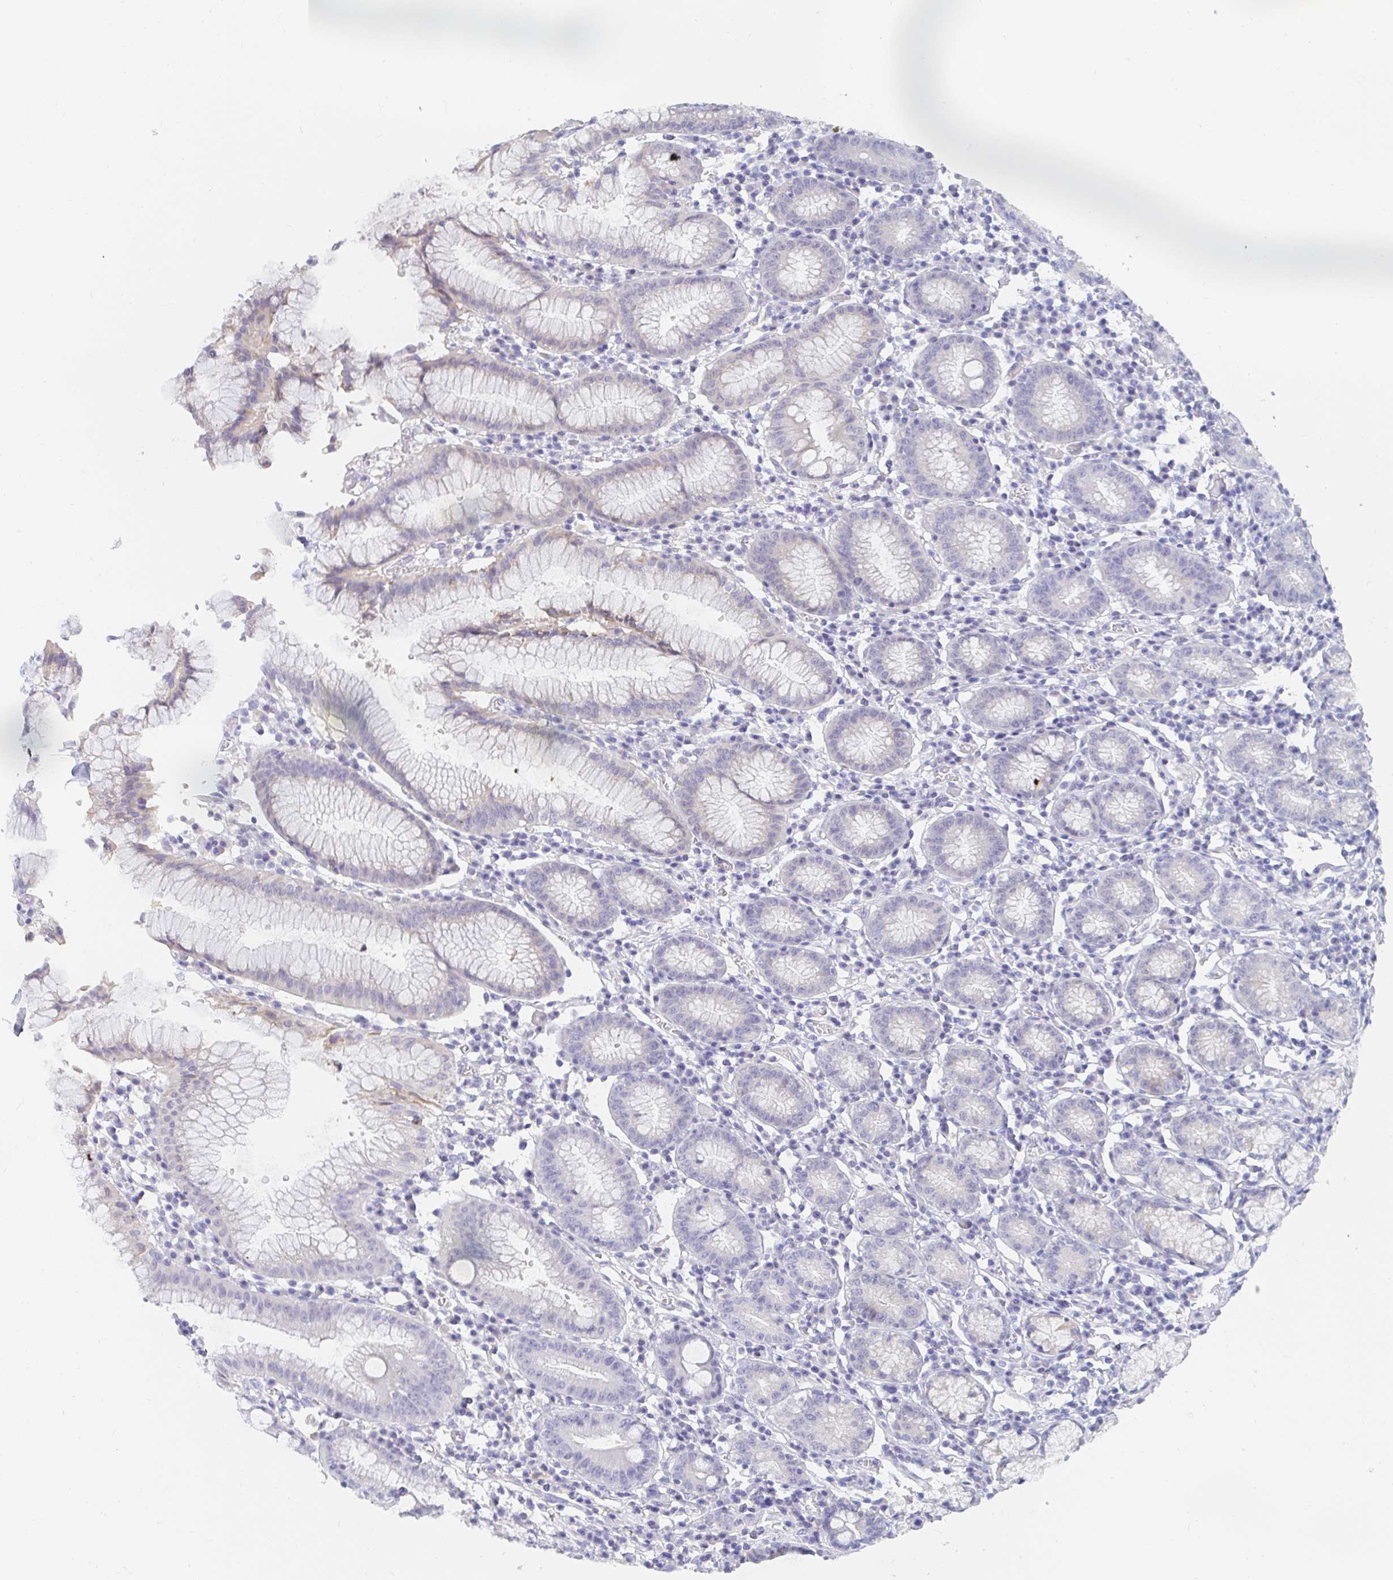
{"staining": {"intensity": "weak", "quantity": "<25%", "location": "cytoplasmic/membranous"}, "tissue": "stomach", "cell_type": "Glandular cells", "image_type": "normal", "snomed": [{"axis": "morphology", "description": "Normal tissue, NOS"}, {"axis": "topography", "description": "Stomach"}], "caption": "Immunohistochemistry photomicrograph of benign stomach: human stomach stained with DAB (3,3'-diaminobenzidine) displays no significant protein expression in glandular cells.", "gene": "PDE6B", "patient": {"sex": "male", "age": 55}}